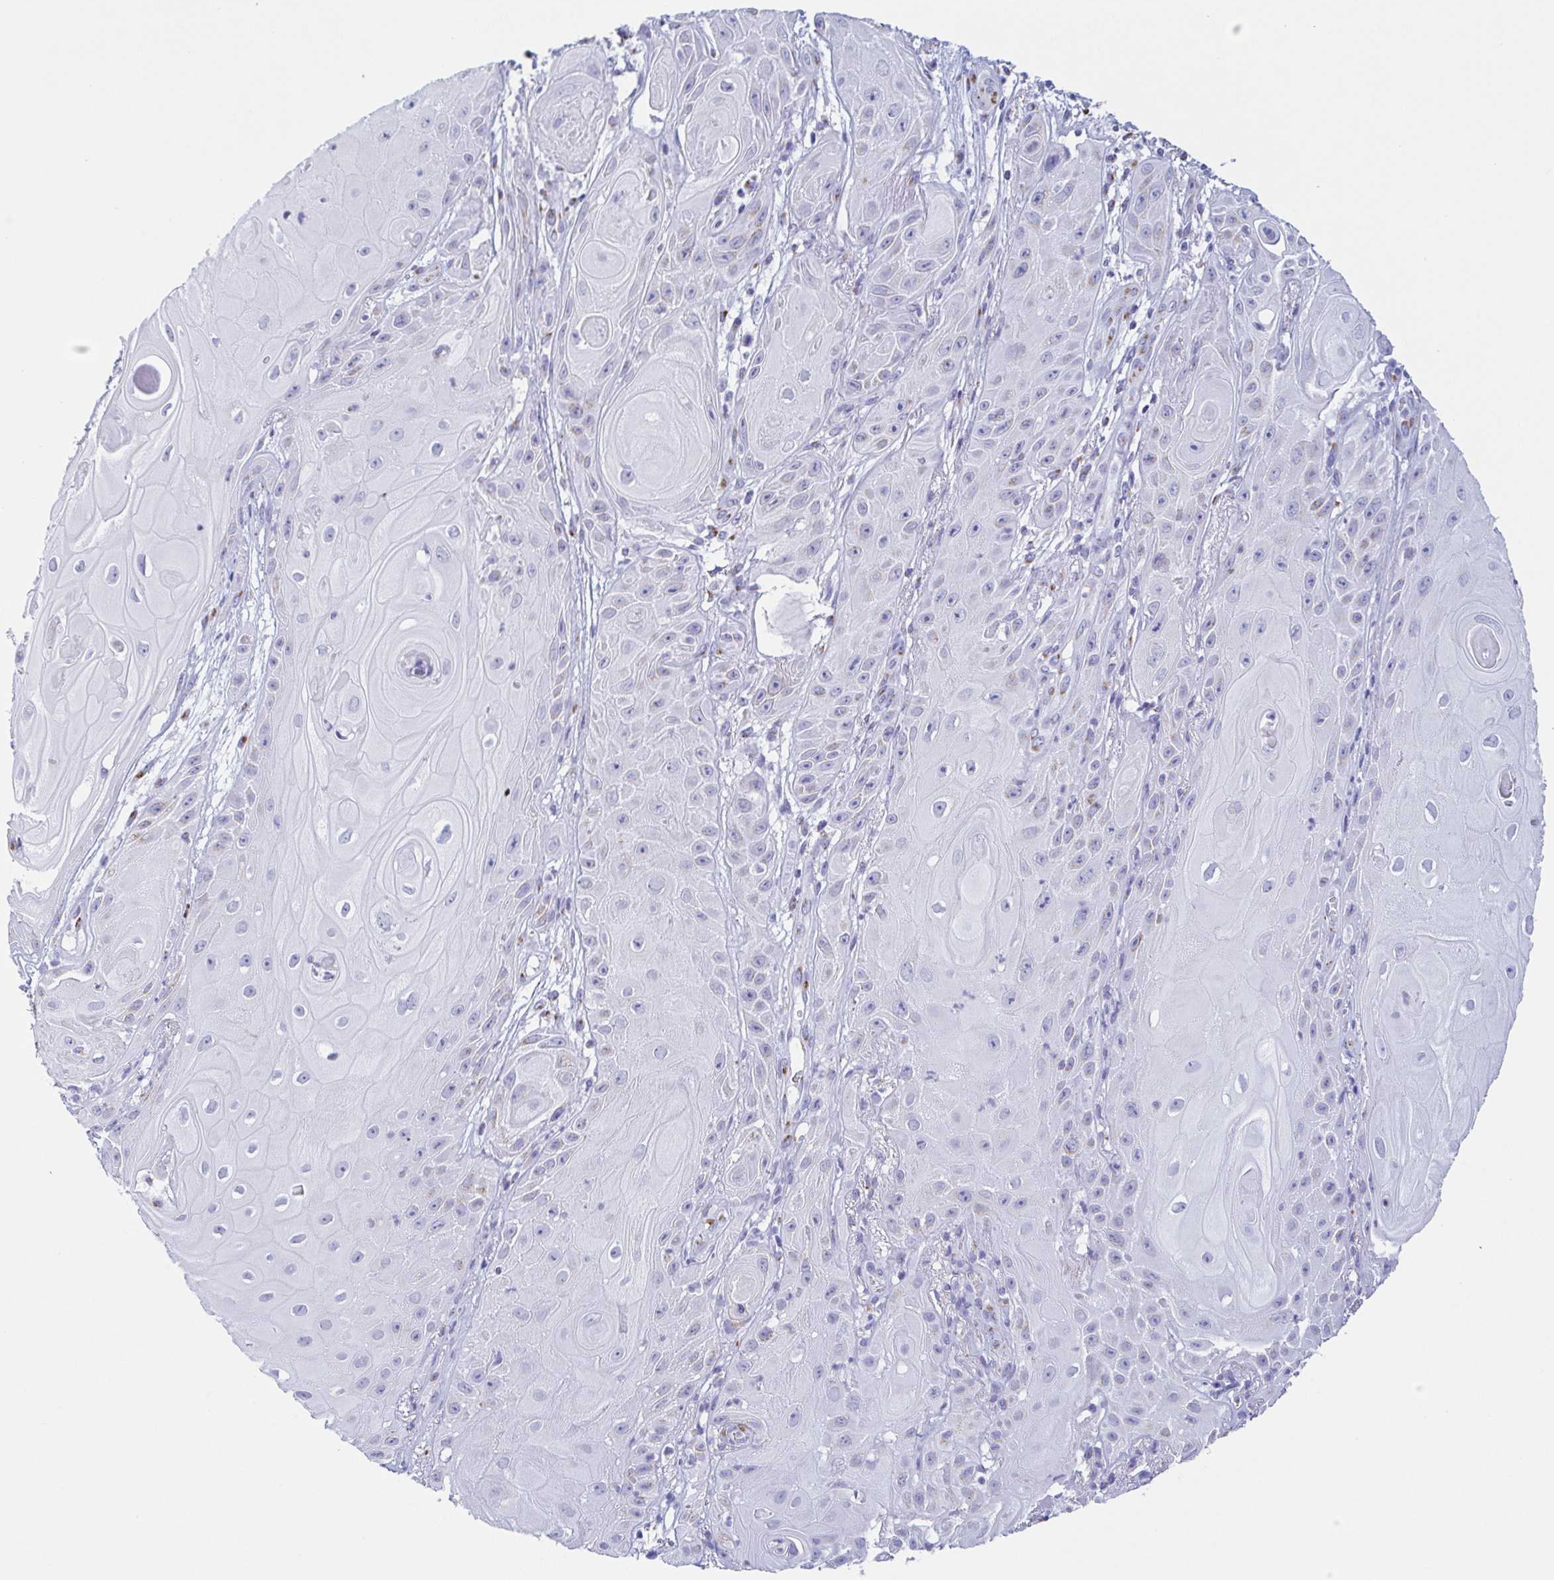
{"staining": {"intensity": "negative", "quantity": "none", "location": "none"}, "tissue": "skin cancer", "cell_type": "Tumor cells", "image_type": "cancer", "snomed": [{"axis": "morphology", "description": "Squamous cell carcinoma, NOS"}, {"axis": "topography", "description": "Skin"}], "caption": "Tumor cells are negative for protein expression in human squamous cell carcinoma (skin).", "gene": "SULT1B1", "patient": {"sex": "male", "age": 62}}